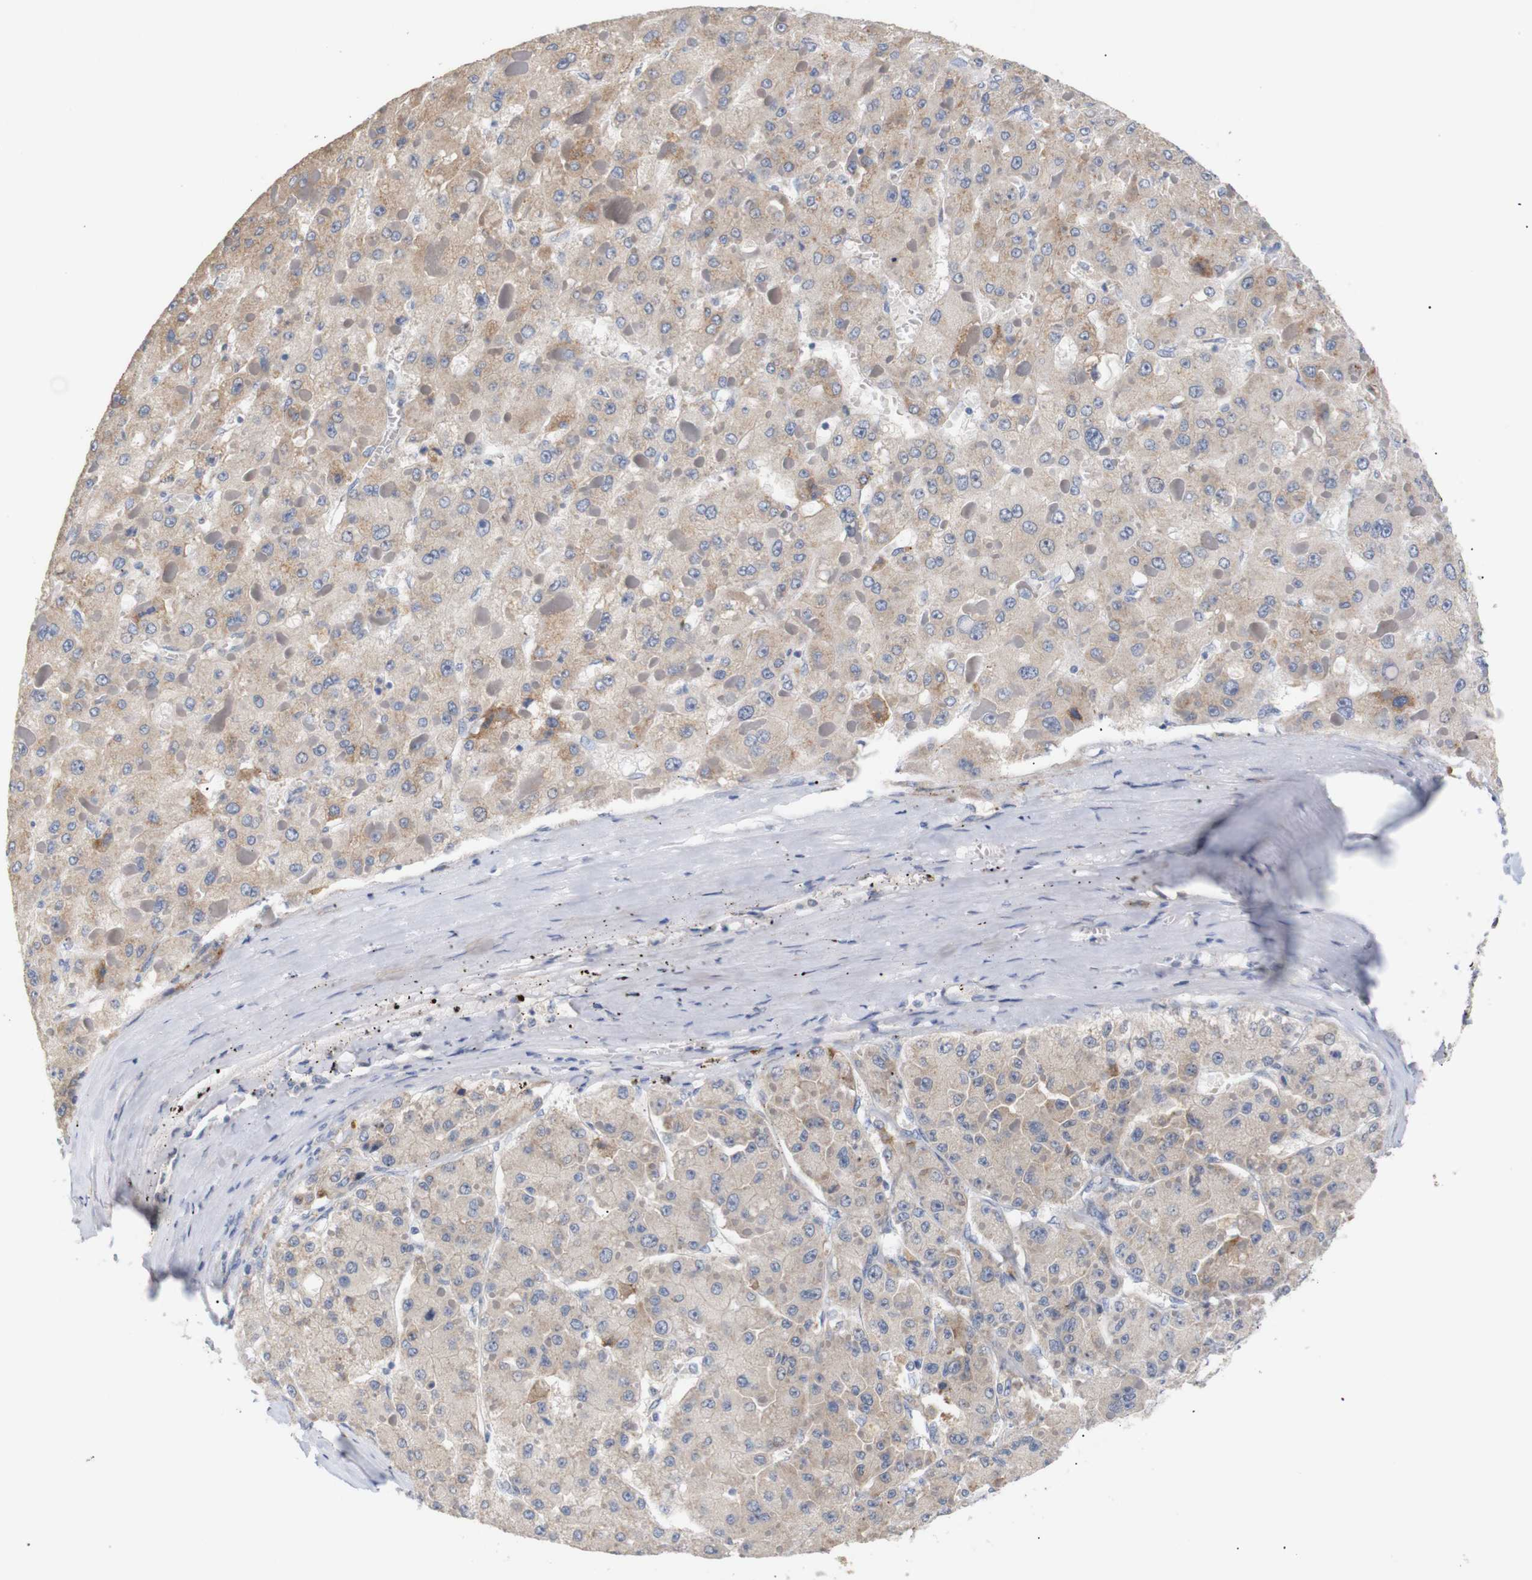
{"staining": {"intensity": "moderate", "quantity": ">75%", "location": "cytoplasmic/membranous"}, "tissue": "liver cancer", "cell_type": "Tumor cells", "image_type": "cancer", "snomed": [{"axis": "morphology", "description": "Carcinoma, Hepatocellular, NOS"}, {"axis": "topography", "description": "Liver"}], "caption": "Moderate cytoplasmic/membranous positivity for a protein is seen in about >75% of tumor cells of liver hepatocellular carcinoma using immunohistochemistry.", "gene": "TRIM5", "patient": {"sex": "female", "age": 73}}